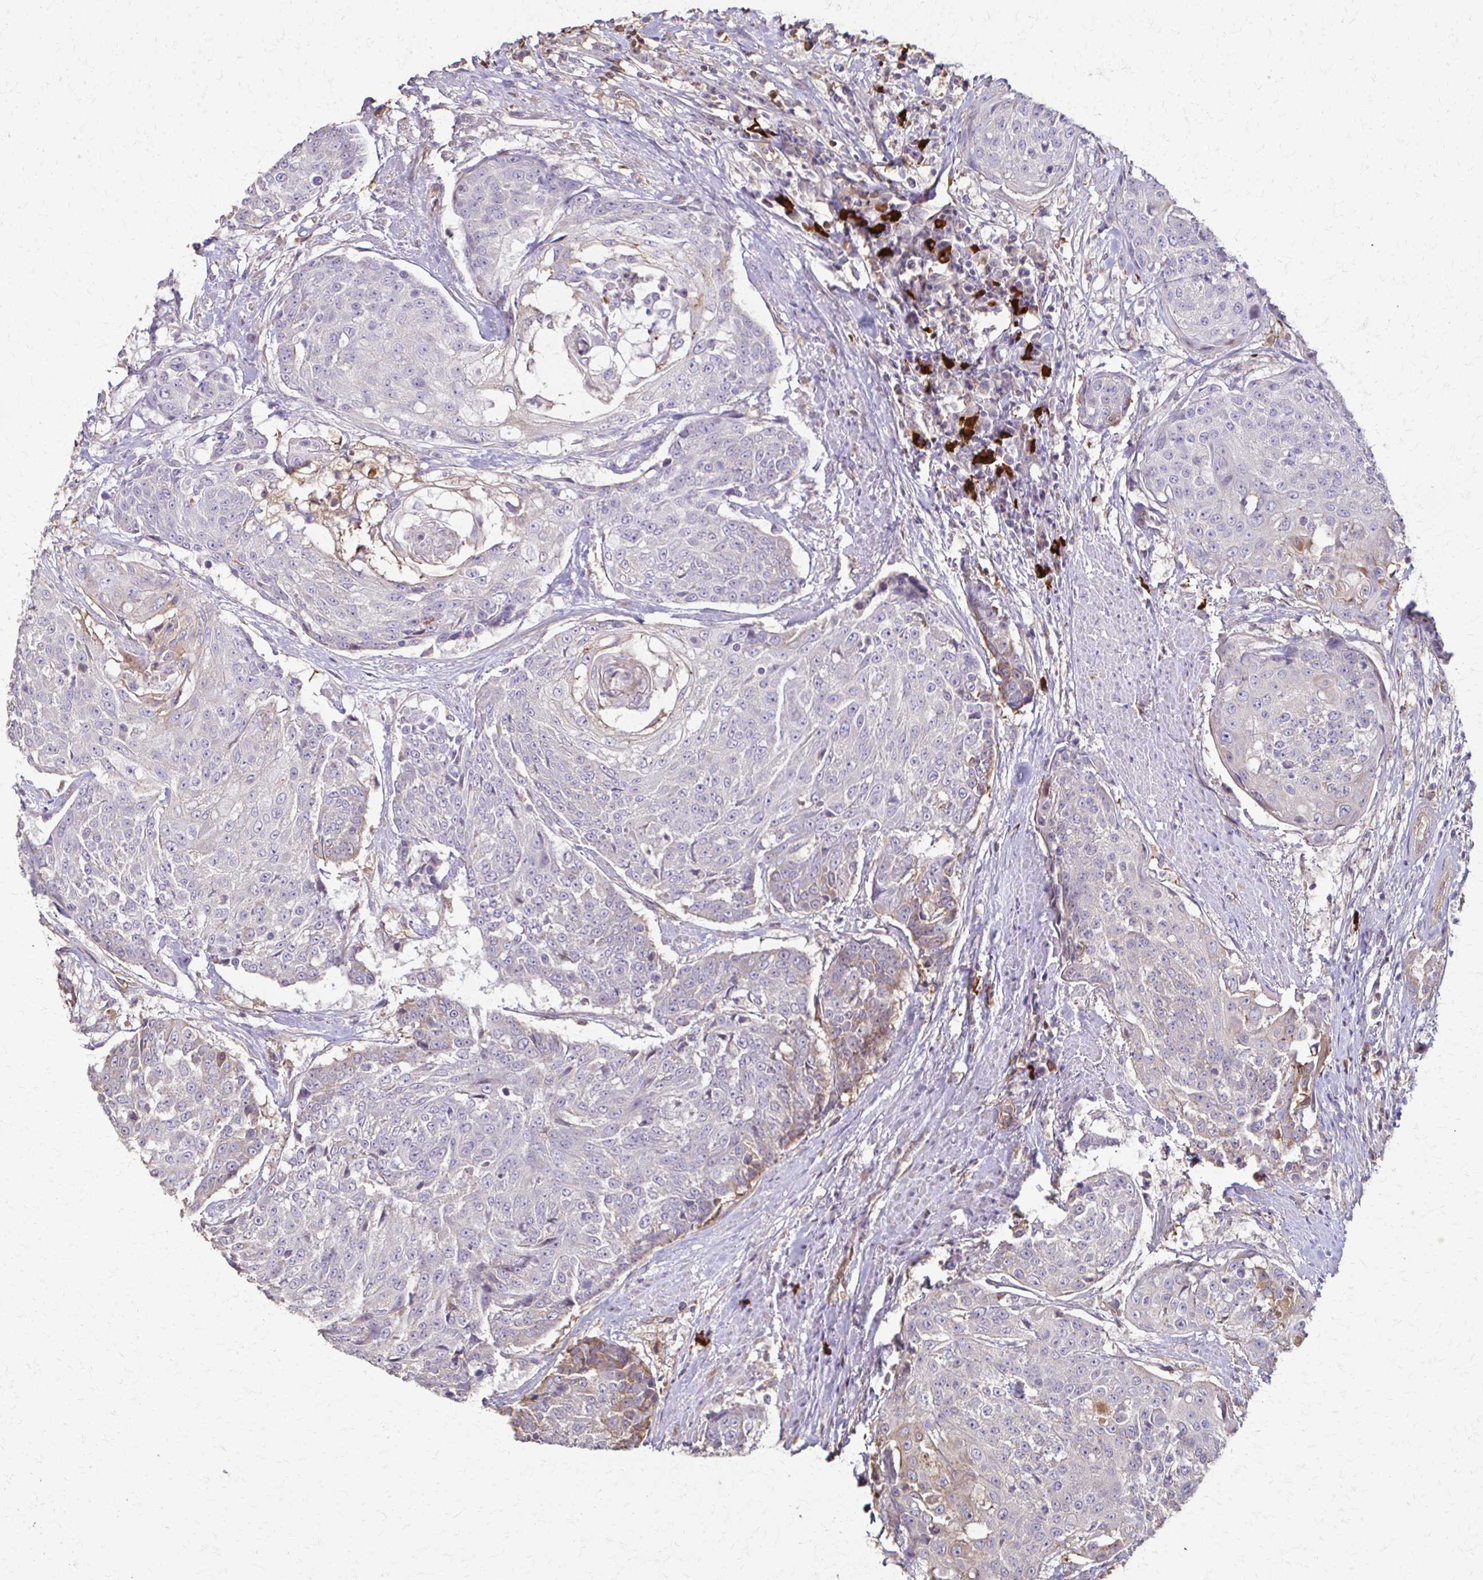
{"staining": {"intensity": "negative", "quantity": "none", "location": "none"}, "tissue": "urothelial cancer", "cell_type": "Tumor cells", "image_type": "cancer", "snomed": [{"axis": "morphology", "description": "Urothelial carcinoma, High grade"}, {"axis": "topography", "description": "Urinary bladder"}], "caption": "This photomicrograph is of urothelial cancer stained with immunohistochemistry (IHC) to label a protein in brown with the nuclei are counter-stained blue. There is no positivity in tumor cells. (Stains: DAB (3,3'-diaminobenzidine) immunohistochemistry (IHC) with hematoxylin counter stain, Microscopy: brightfield microscopy at high magnification).", "gene": "IL18BP", "patient": {"sex": "female", "age": 63}}